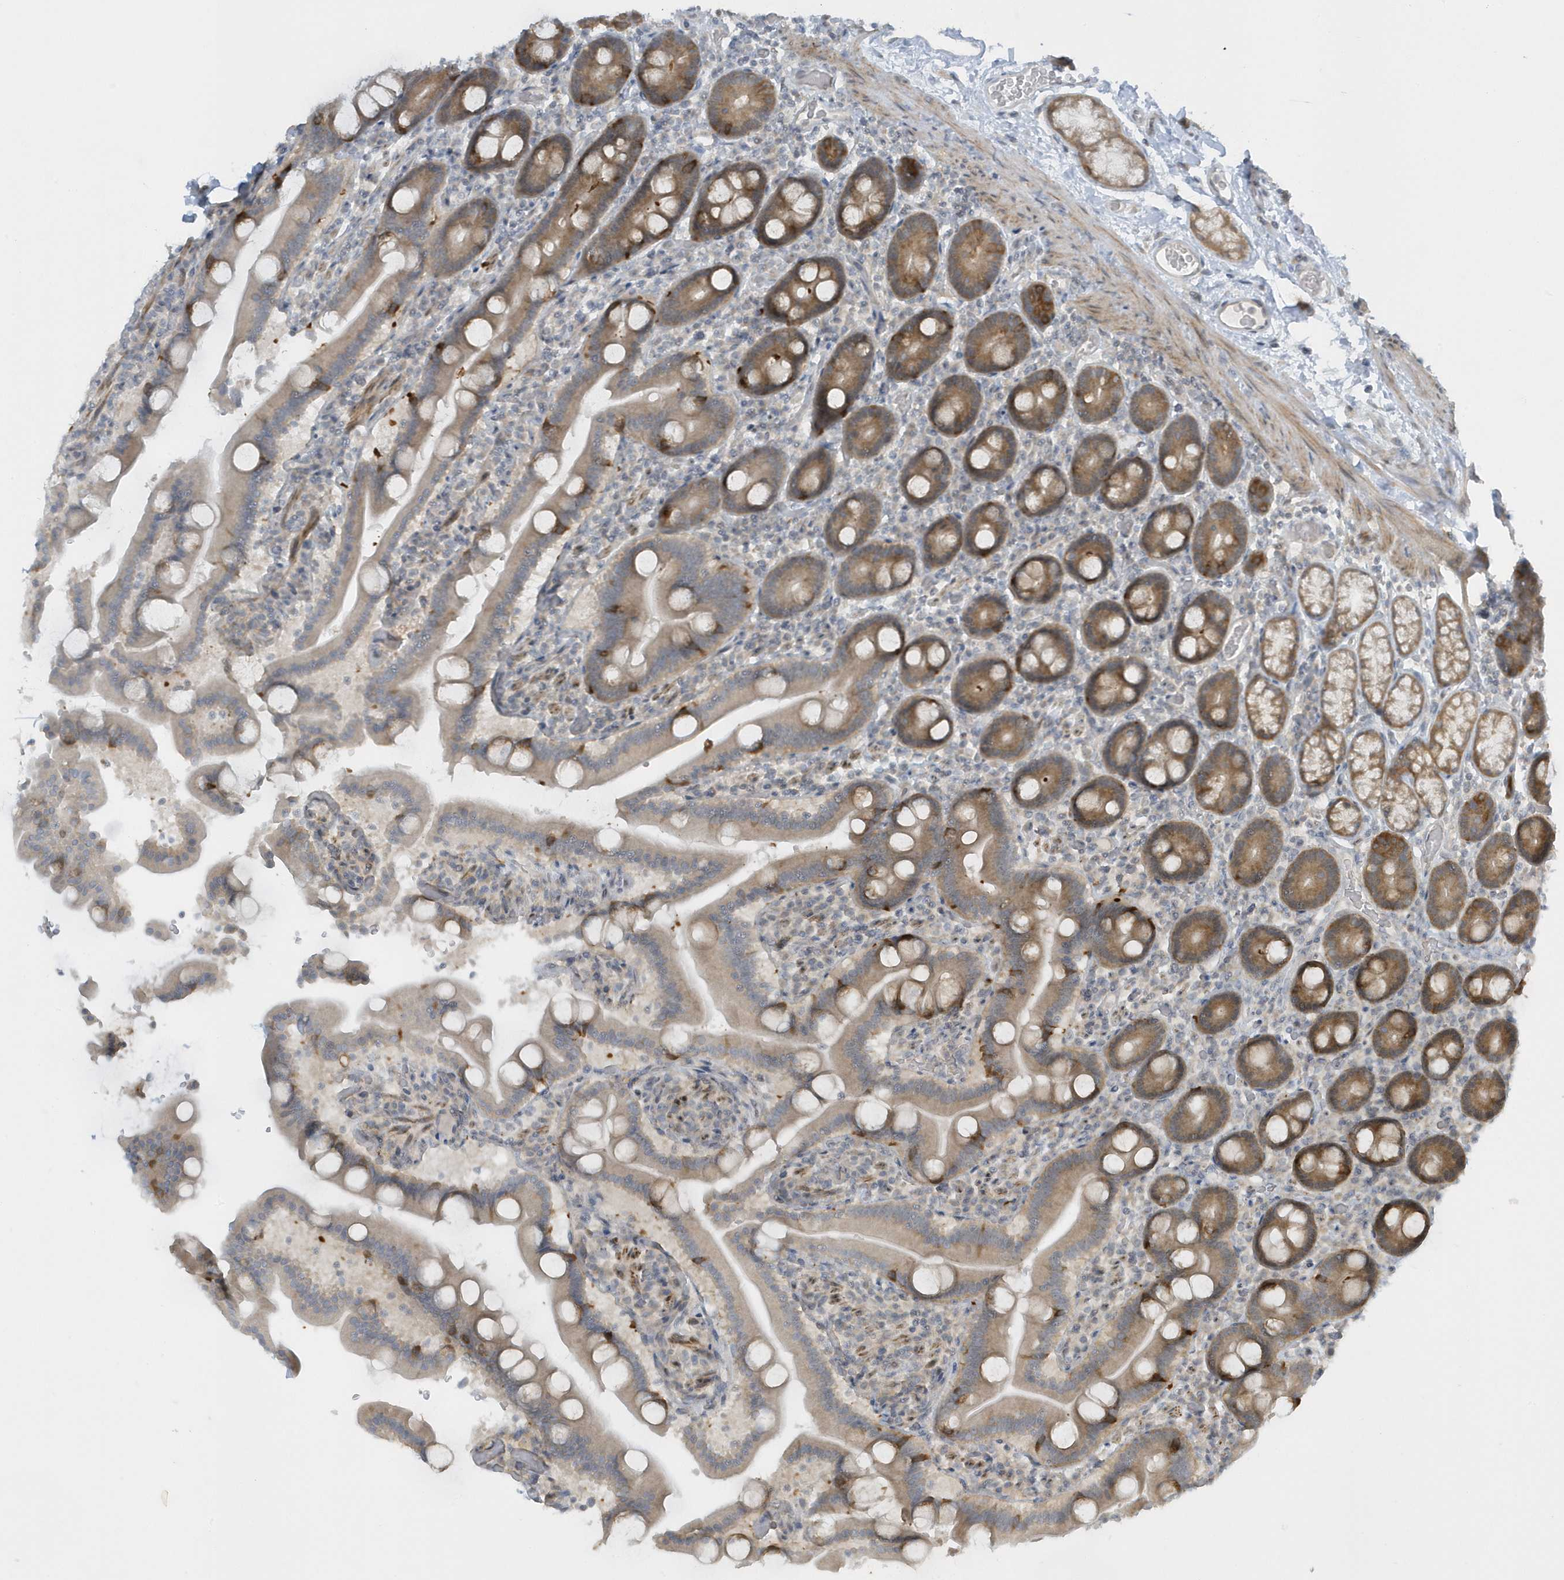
{"staining": {"intensity": "moderate", "quantity": "25%-75%", "location": "cytoplasmic/membranous"}, "tissue": "duodenum", "cell_type": "Glandular cells", "image_type": "normal", "snomed": [{"axis": "morphology", "description": "Normal tissue, NOS"}, {"axis": "topography", "description": "Duodenum"}], "caption": "IHC (DAB (3,3'-diaminobenzidine)) staining of benign human duodenum shows moderate cytoplasmic/membranous protein positivity in approximately 25%-75% of glandular cells. (Brightfield microscopy of DAB IHC at high magnification).", "gene": "SCN3A", "patient": {"sex": "male", "age": 55}}